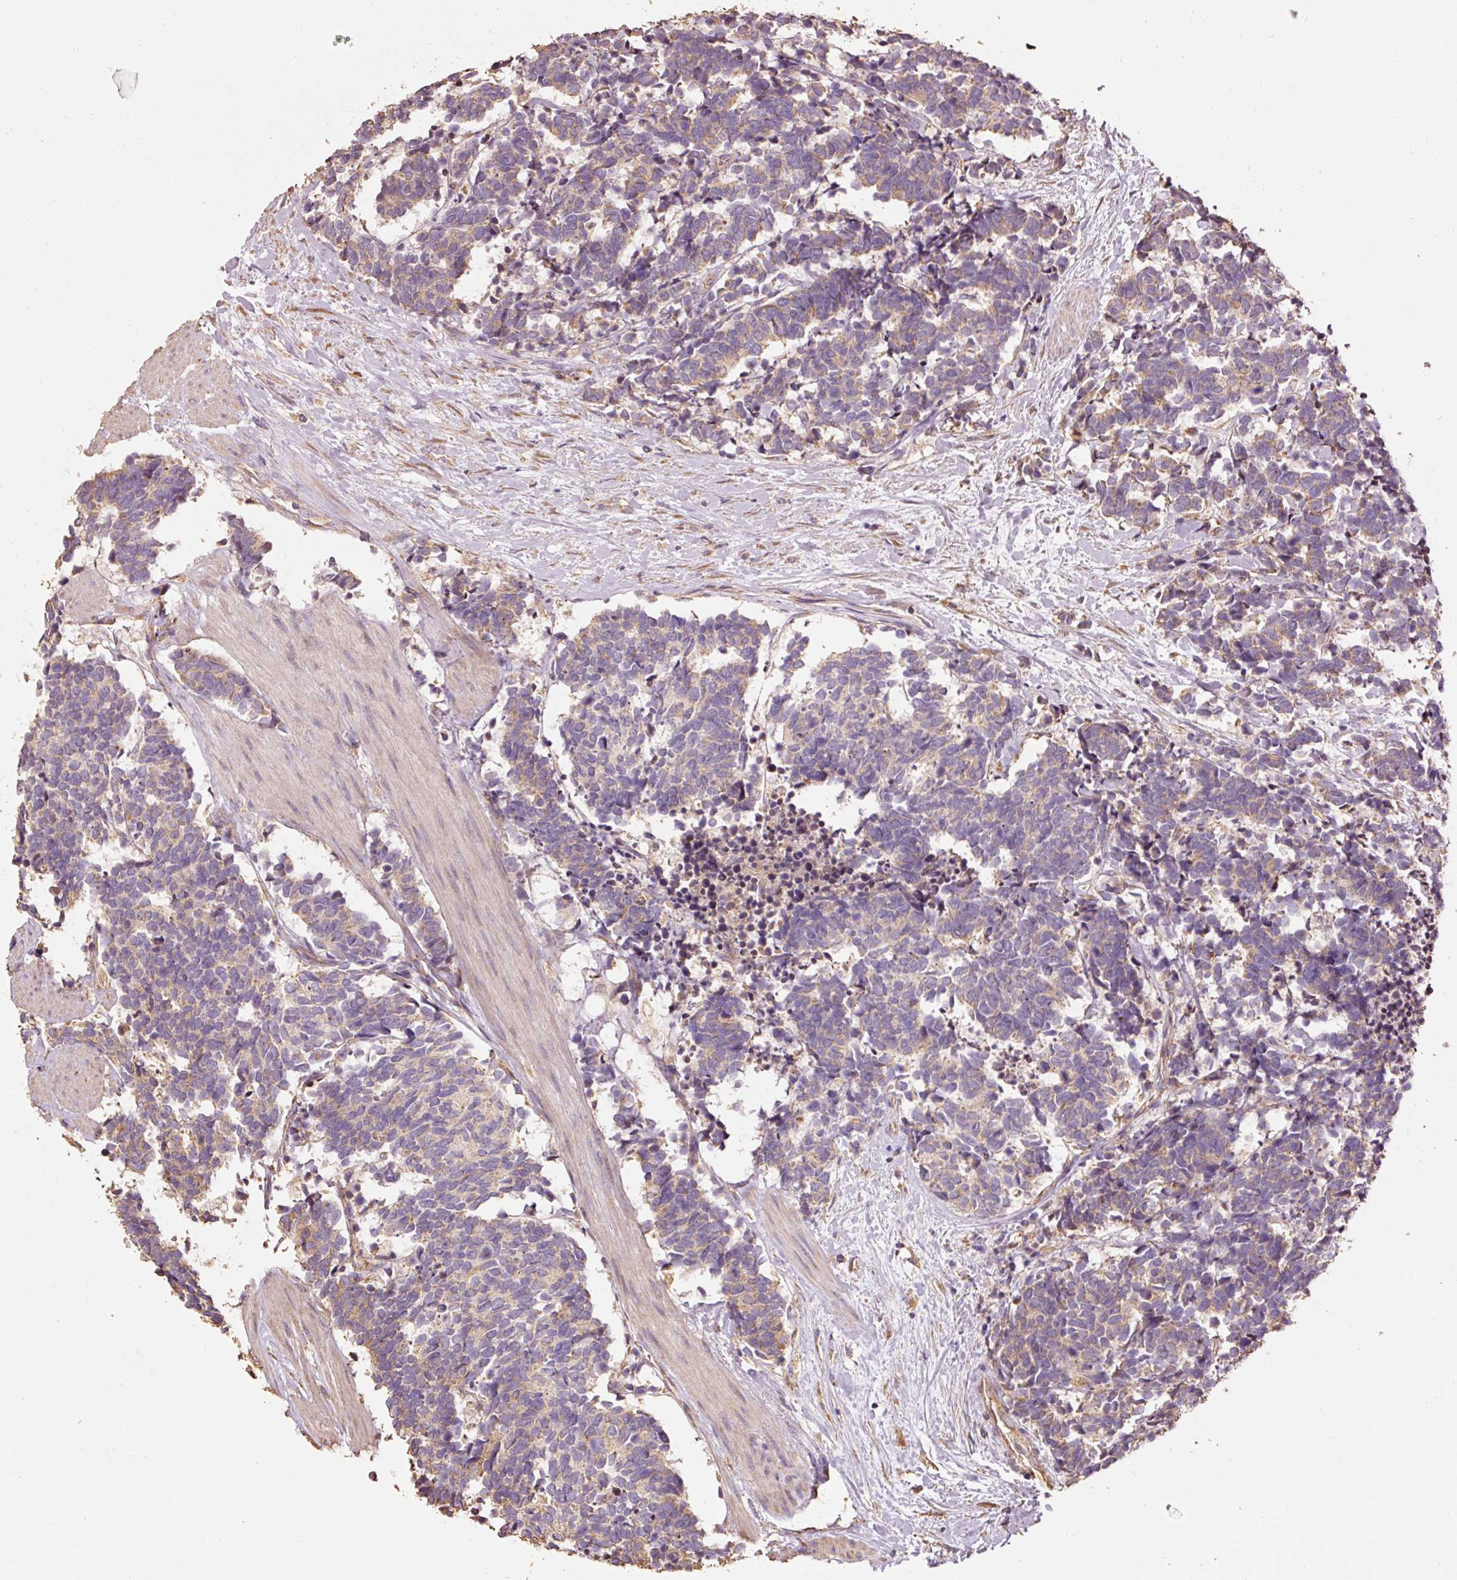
{"staining": {"intensity": "moderate", "quantity": "25%-75%", "location": "cytoplasmic/membranous"}, "tissue": "carcinoid", "cell_type": "Tumor cells", "image_type": "cancer", "snomed": [{"axis": "morphology", "description": "Carcinoma, NOS"}, {"axis": "morphology", "description": "Carcinoid, malignant, NOS"}, {"axis": "topography", "description": "Prostate"}], "caption": "Immunohistochemical staining of human carcinoid (malignant) demonstrates medium levels of moderate cytoplasmic/membranous staining in approximately 25%-75% of tumor cells.", "gene": "EFHC1", "patient": {"sex": "male", "age": 57}}